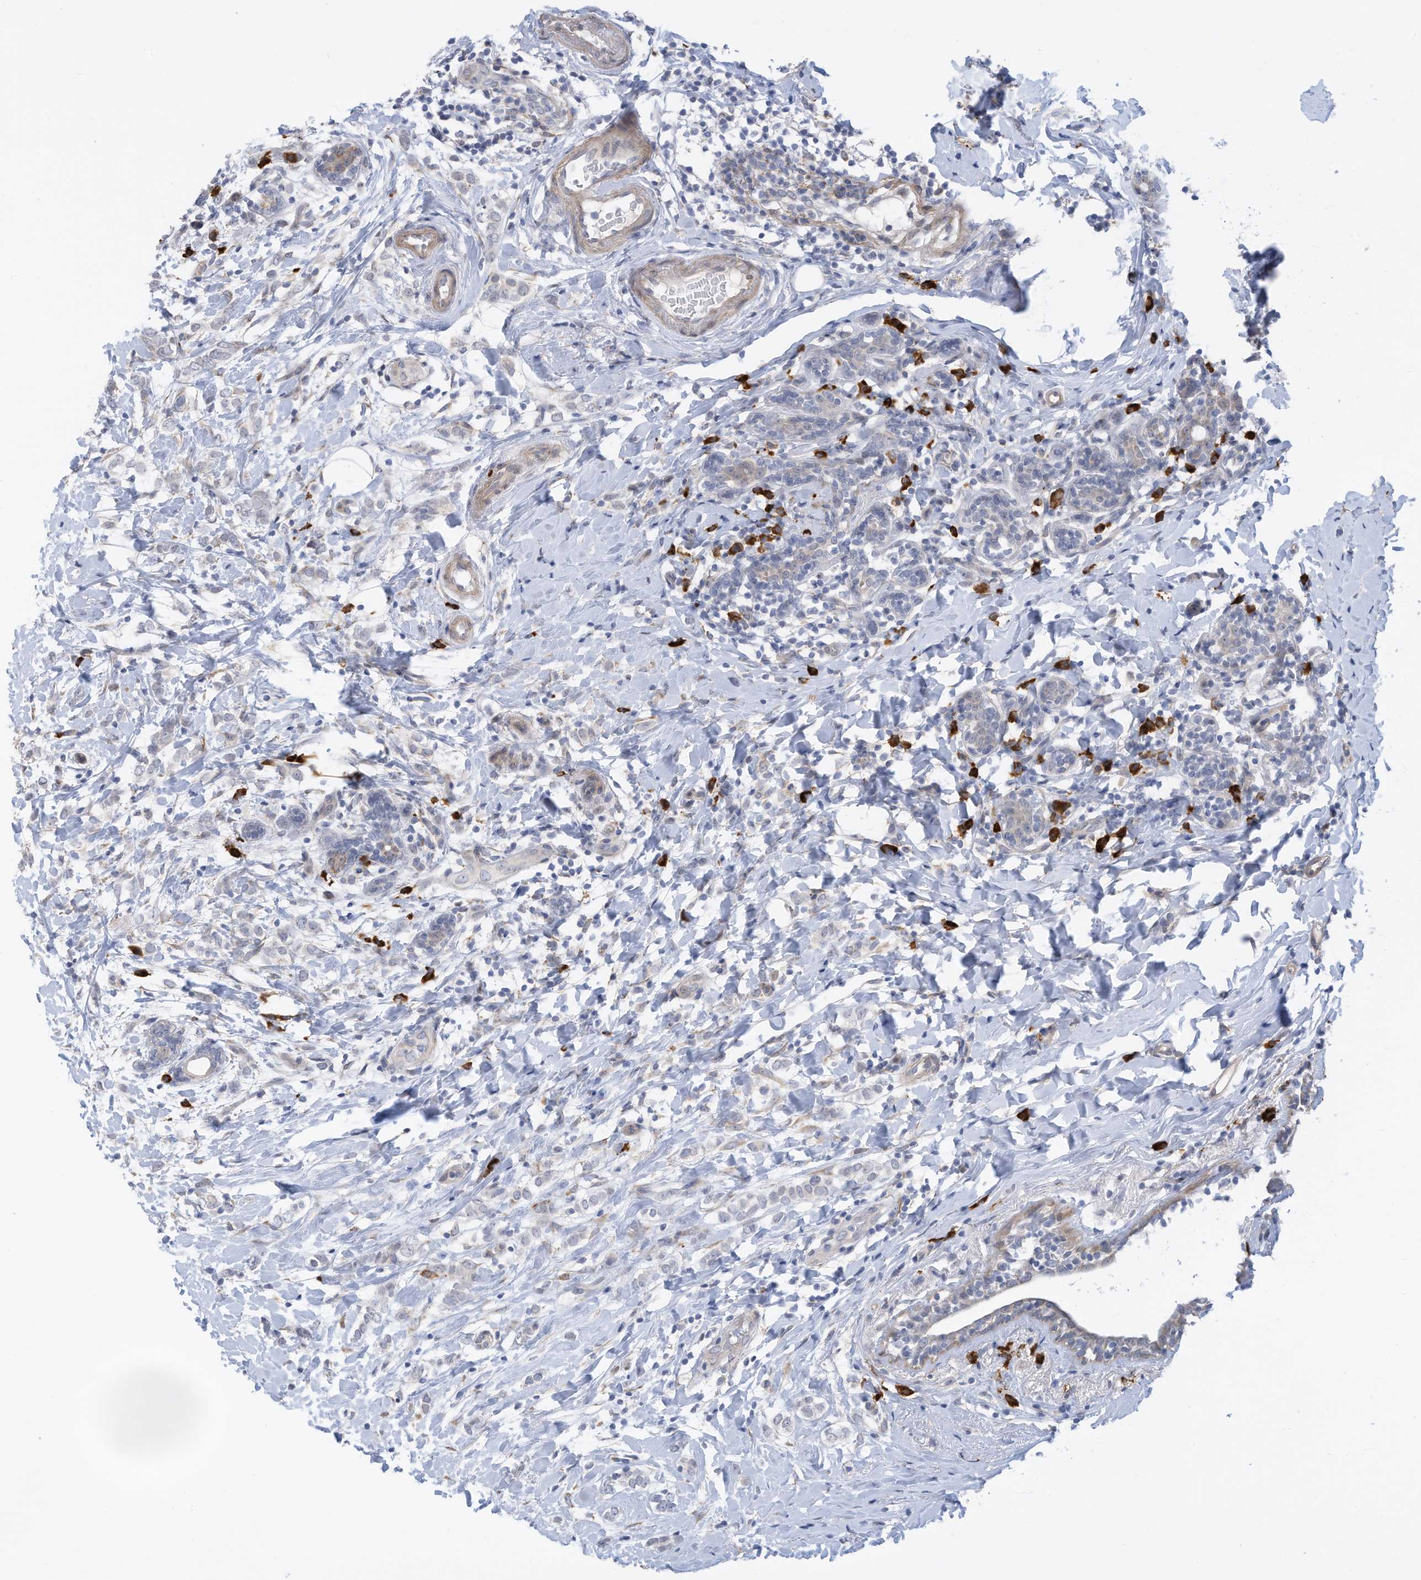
{"staining": {"intensity": "negative", "quantity": "none", "location": "none"}, "tissue": "breast cancer", "cell_type": "Tumor cells", "image_type": "cancer", "snomed": [{"axis": "morphology", "description": "Normal tissue, NOS"}, {"axis": "morphology", "description": "Lobular carcinoma"}, {"axis": "topography", "description": "Breast"}], "caption": "This histopathology image is of breast lobular carcinoma stained with IHC to label a protein in brown with the nuclei are counter-stained blue. There is no expression in tumor cells. Nuclei are stained in blue.", "gene": "ZNF292", "patient": {"sex": "female", "age": 47}}